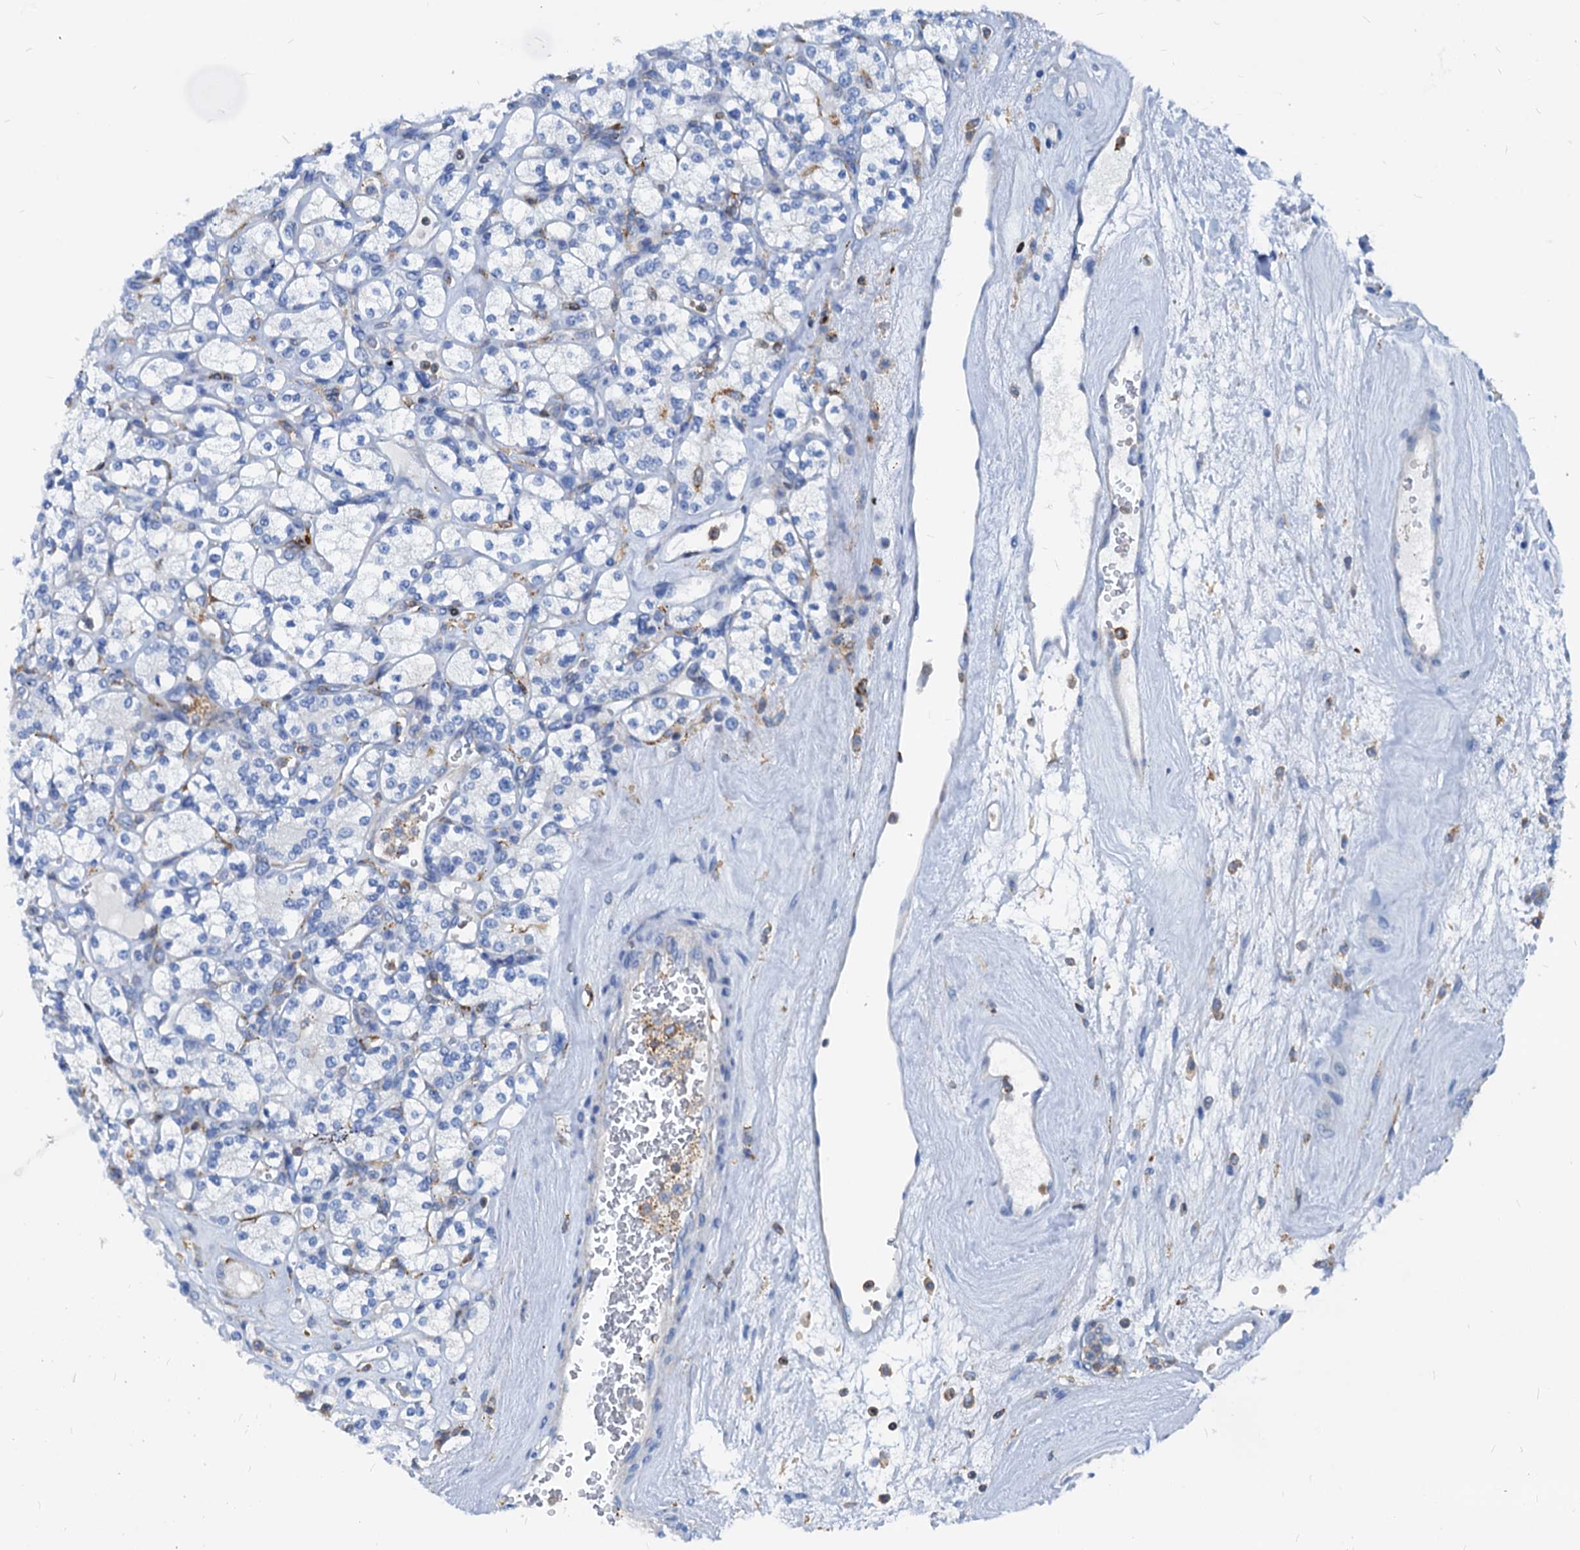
{"staining": {"intensity": "negative", "quantity": "none", "location": "none"}, "tissue": "renal cancer", "cell_type": "Tumor cells", "image_type": "cancer", "snomed": [{"axis": "morphology", "description": "Adenocarcinoma, NOS"}, {"axis": "topography", "description": "Kidney"}], "caption": "A high-resolution micrograph shows immunohistochemistry staining of renal adenocarcinoma, which shows no significant expression in tumor cells.", "gene": "LCP2", "patient": {"sex": "male", "age": 77}}